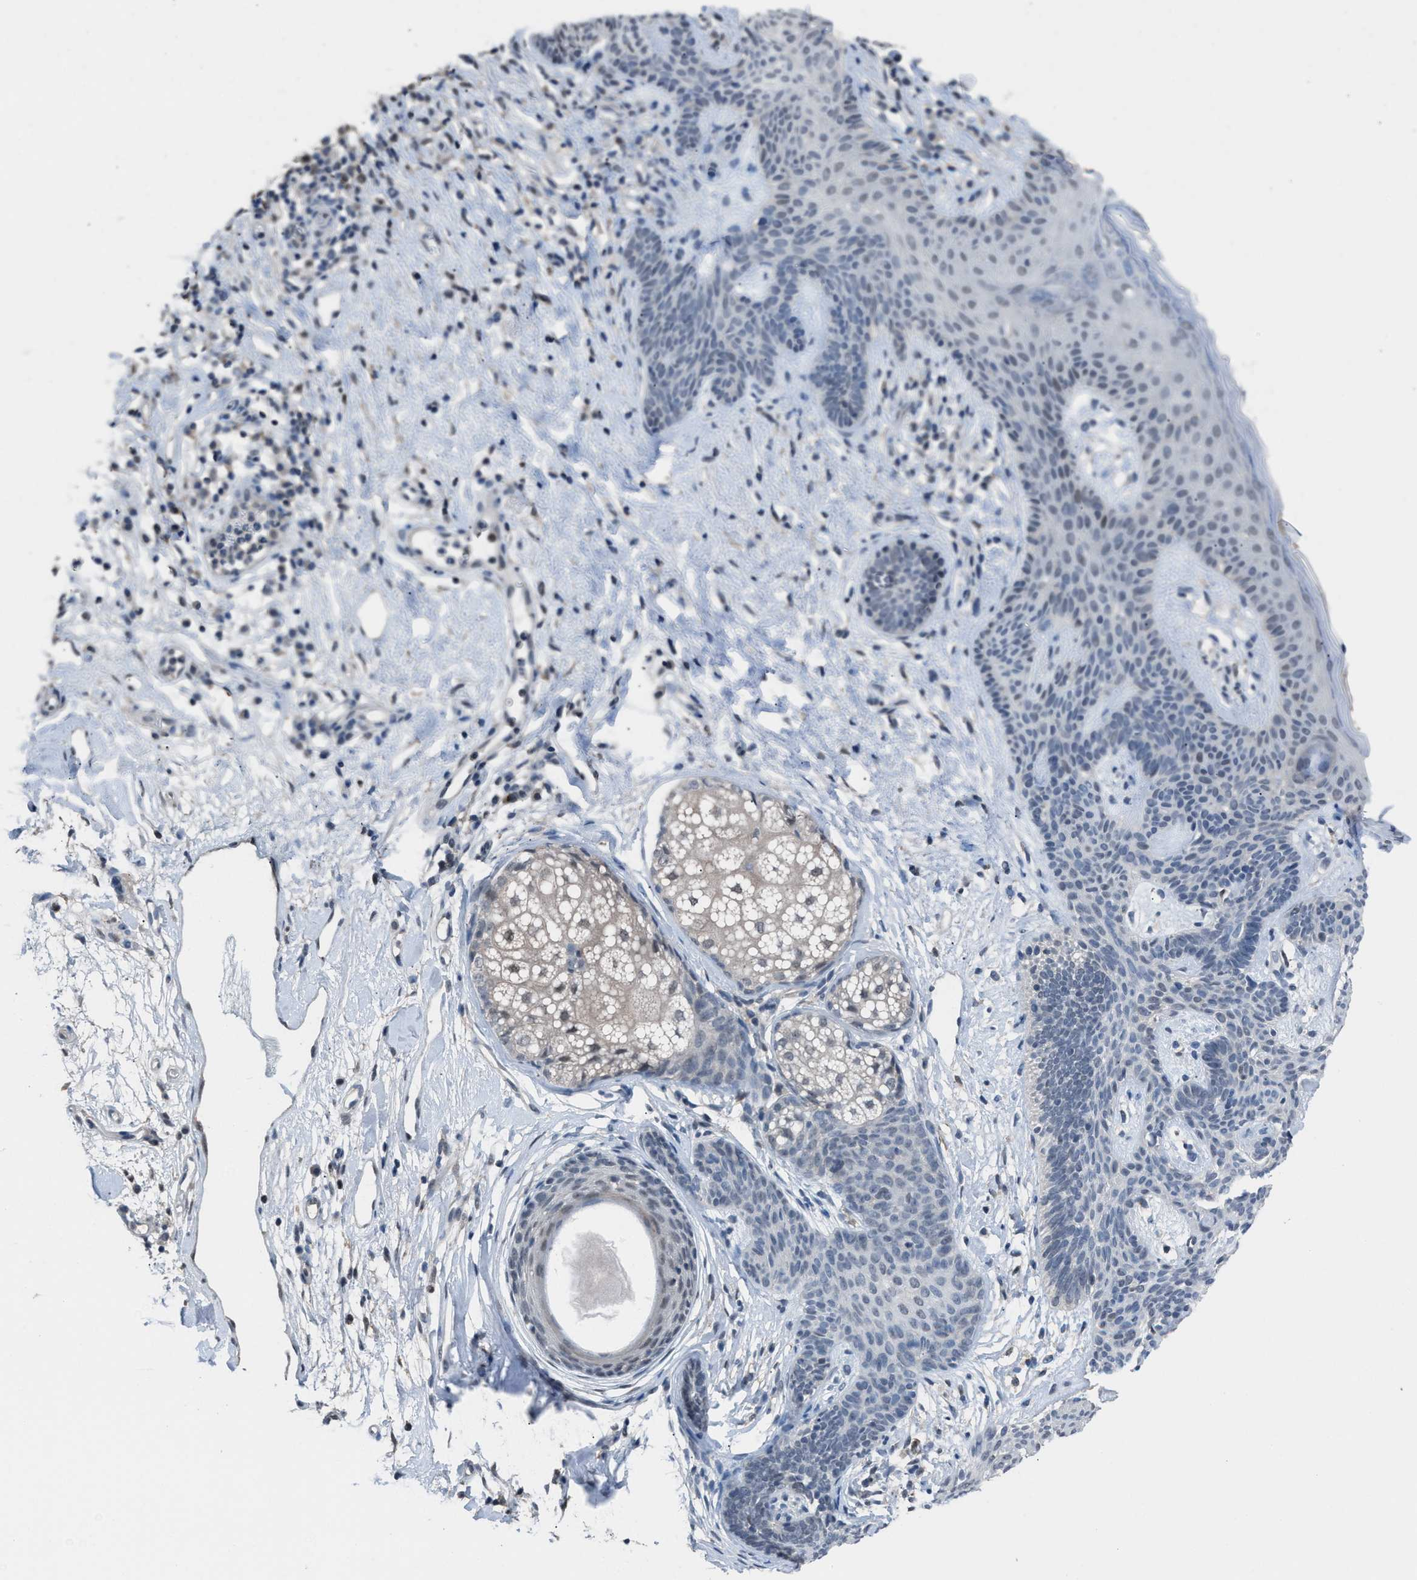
{"staining": {"intensity": "negative", "quantity": "none", "location": "none"}, "tissue": "skin cancer", "cell_type": "Tumor cells", "image_type": "cancer", "snomed": [{"axis": "morphology", "description": "Developmental malformation"}, {"axis": "morphology", "description": "Basal cell carcinoma"}, {"axis": "topography", "description": "Skin"}], "caption": "Tumor cells are negative for brown protein staining in skin cancer (basal cell carcinoma).", "gene": "ZNF276", "patient": {"sex": "female", "age": 62}}